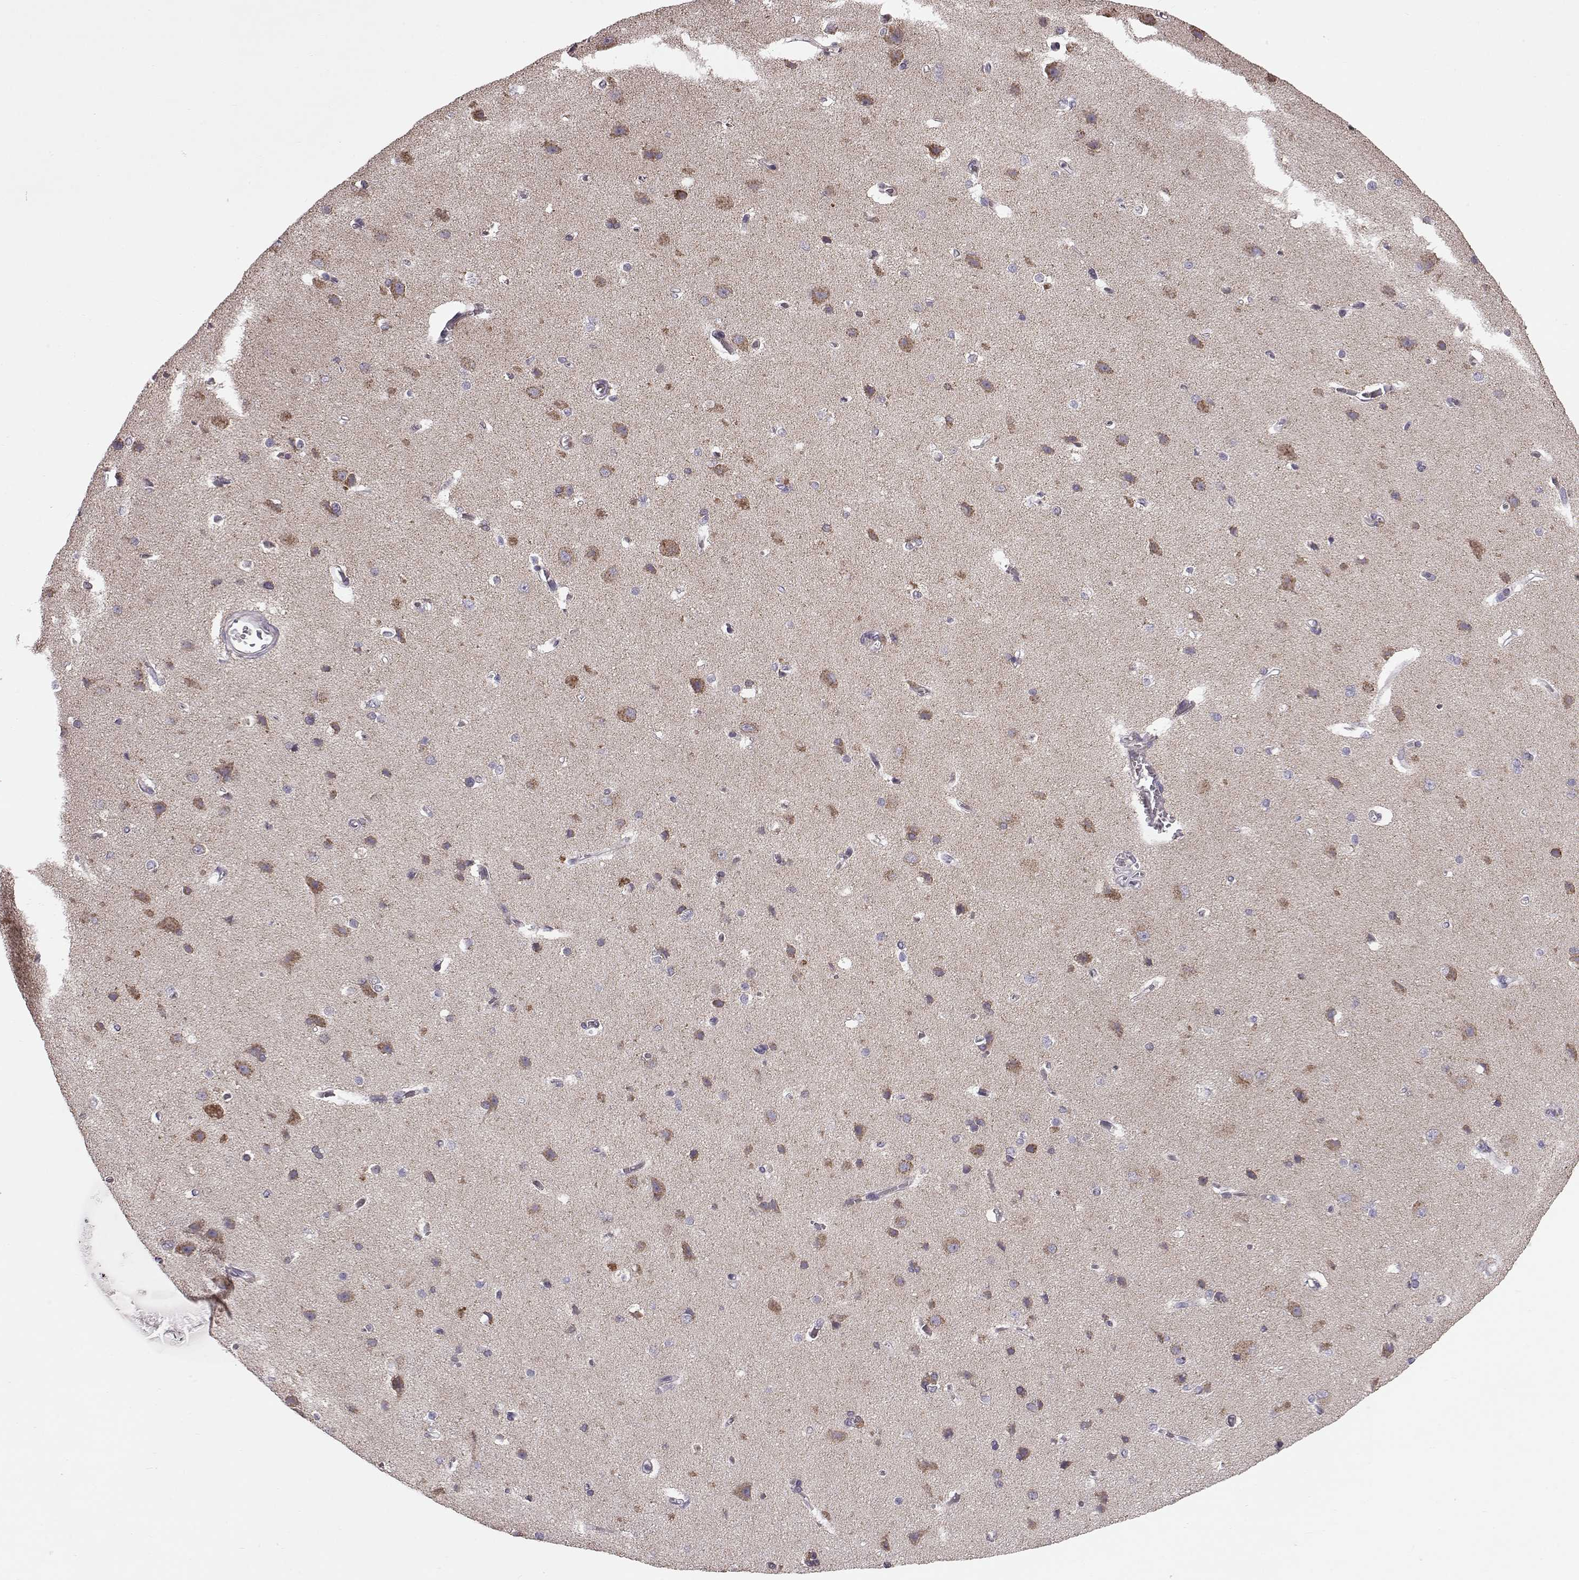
{"staining": {"intensity": "negative", "quantity": "none", "location": "none"}, "tissue": "cerebral cortex", "cell_type": "Endothelial cells", "image_type": "normal", "snomed": [{"axis": "morphology", "description": "Normal tissue, NOS"}, {"axis": "topography", "description": "Cerebral cortex"}], "caption": "Immunohistochemistry of benign cerebral cortex demonstrates no positivity in endothelial cells.", "gene": "FAM8A1", "patient": {"sex": "male", "age": 37}}